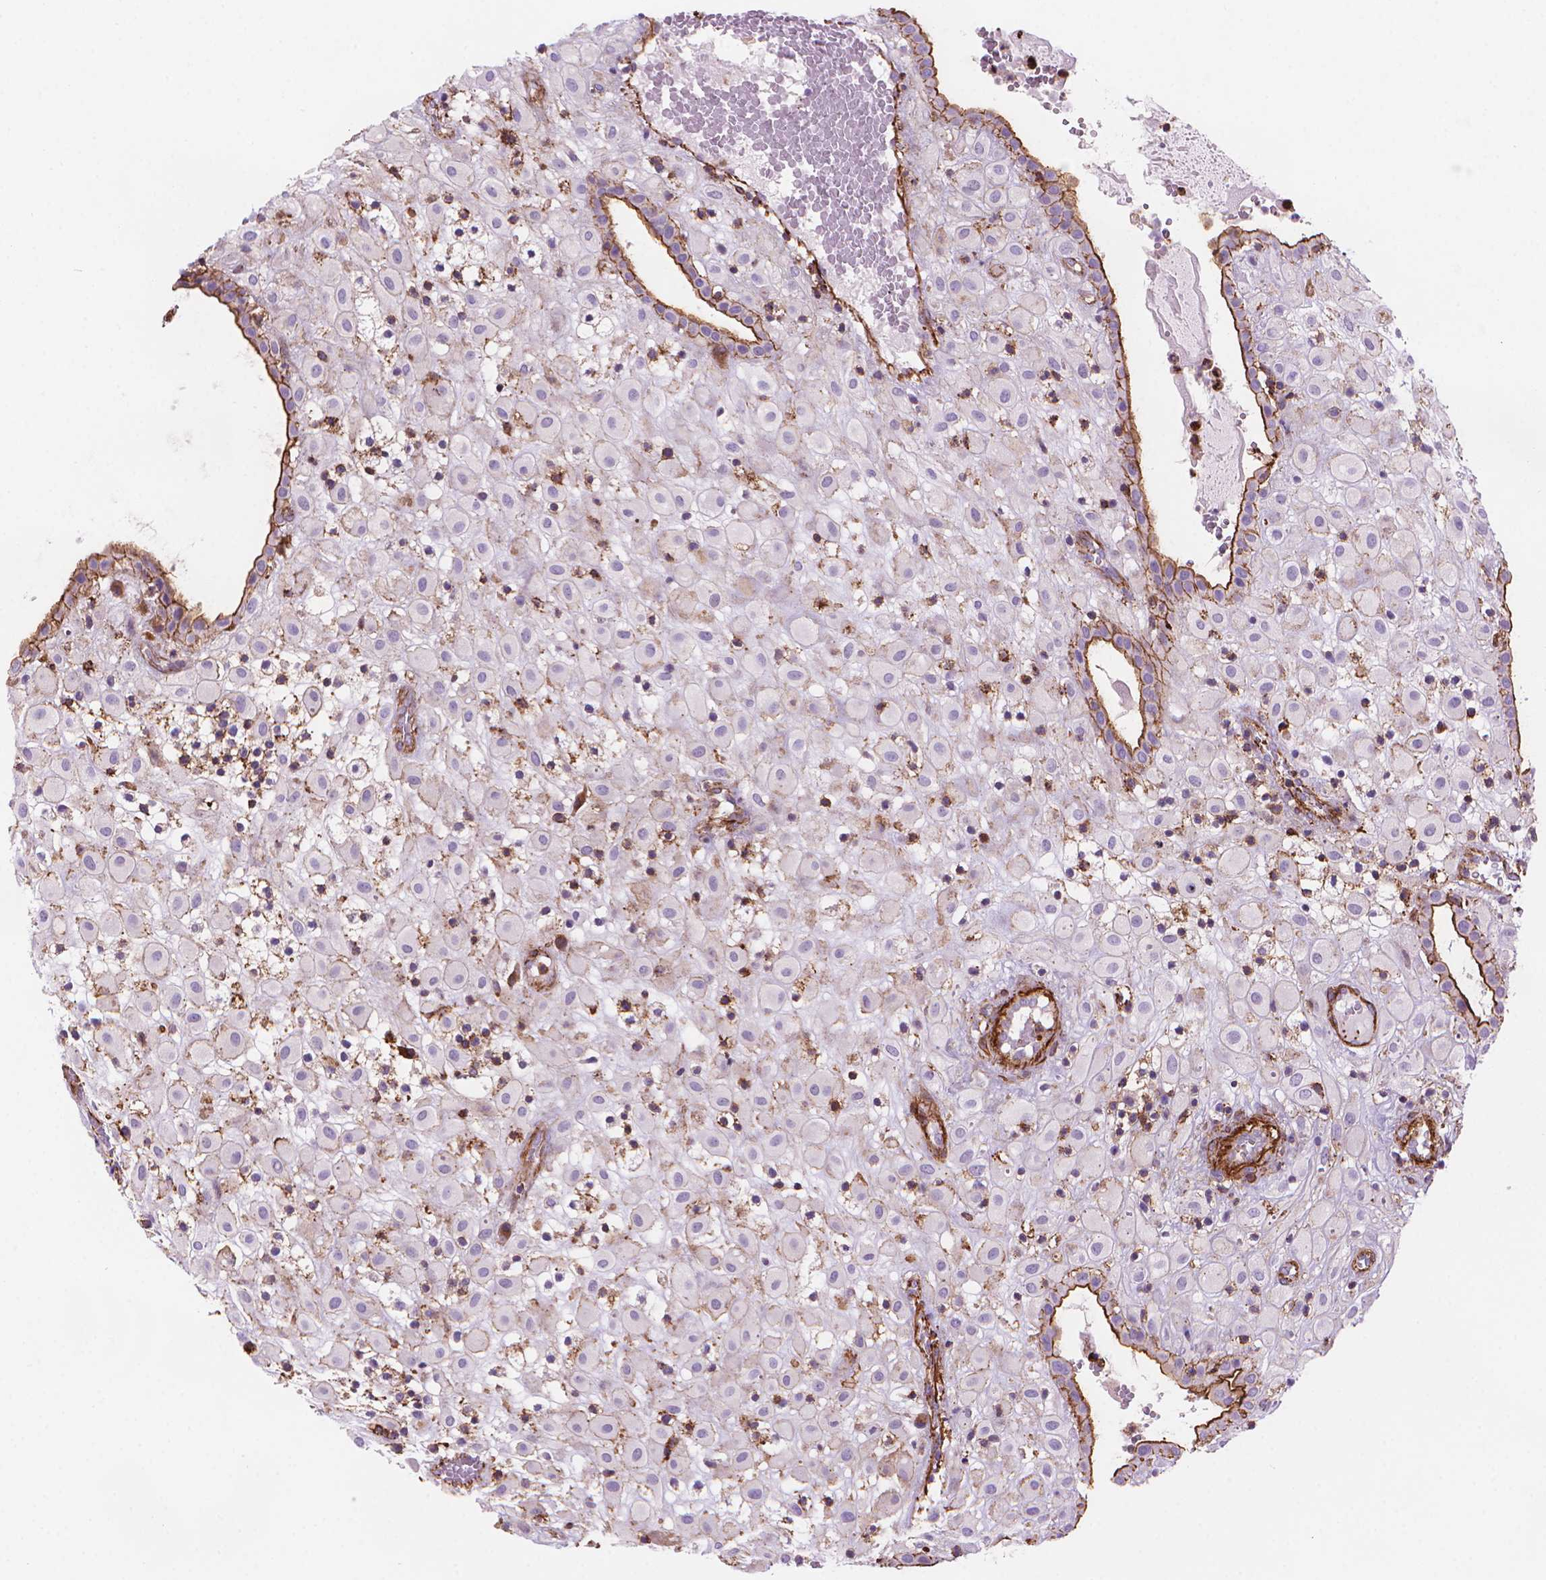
{"staining": {"intensity": "negative", "quantity": "none", "location": "none"}, "tissue": "placenta", "cell_type": "Decidual cells", "image_type": "normal", "snomed": [{"axis": "morphology", "description": "Normal tissue, NOS"}, {"axis": "topography", "description": "Placenta"}], "caption": "High power microscopy photomicrograph of an IHC histopathology image of unremarkable placenta, revealing no significant positivity in decidual cells.", "gene": "PATJ", "patient": {"sex": "female", "age": 24}}